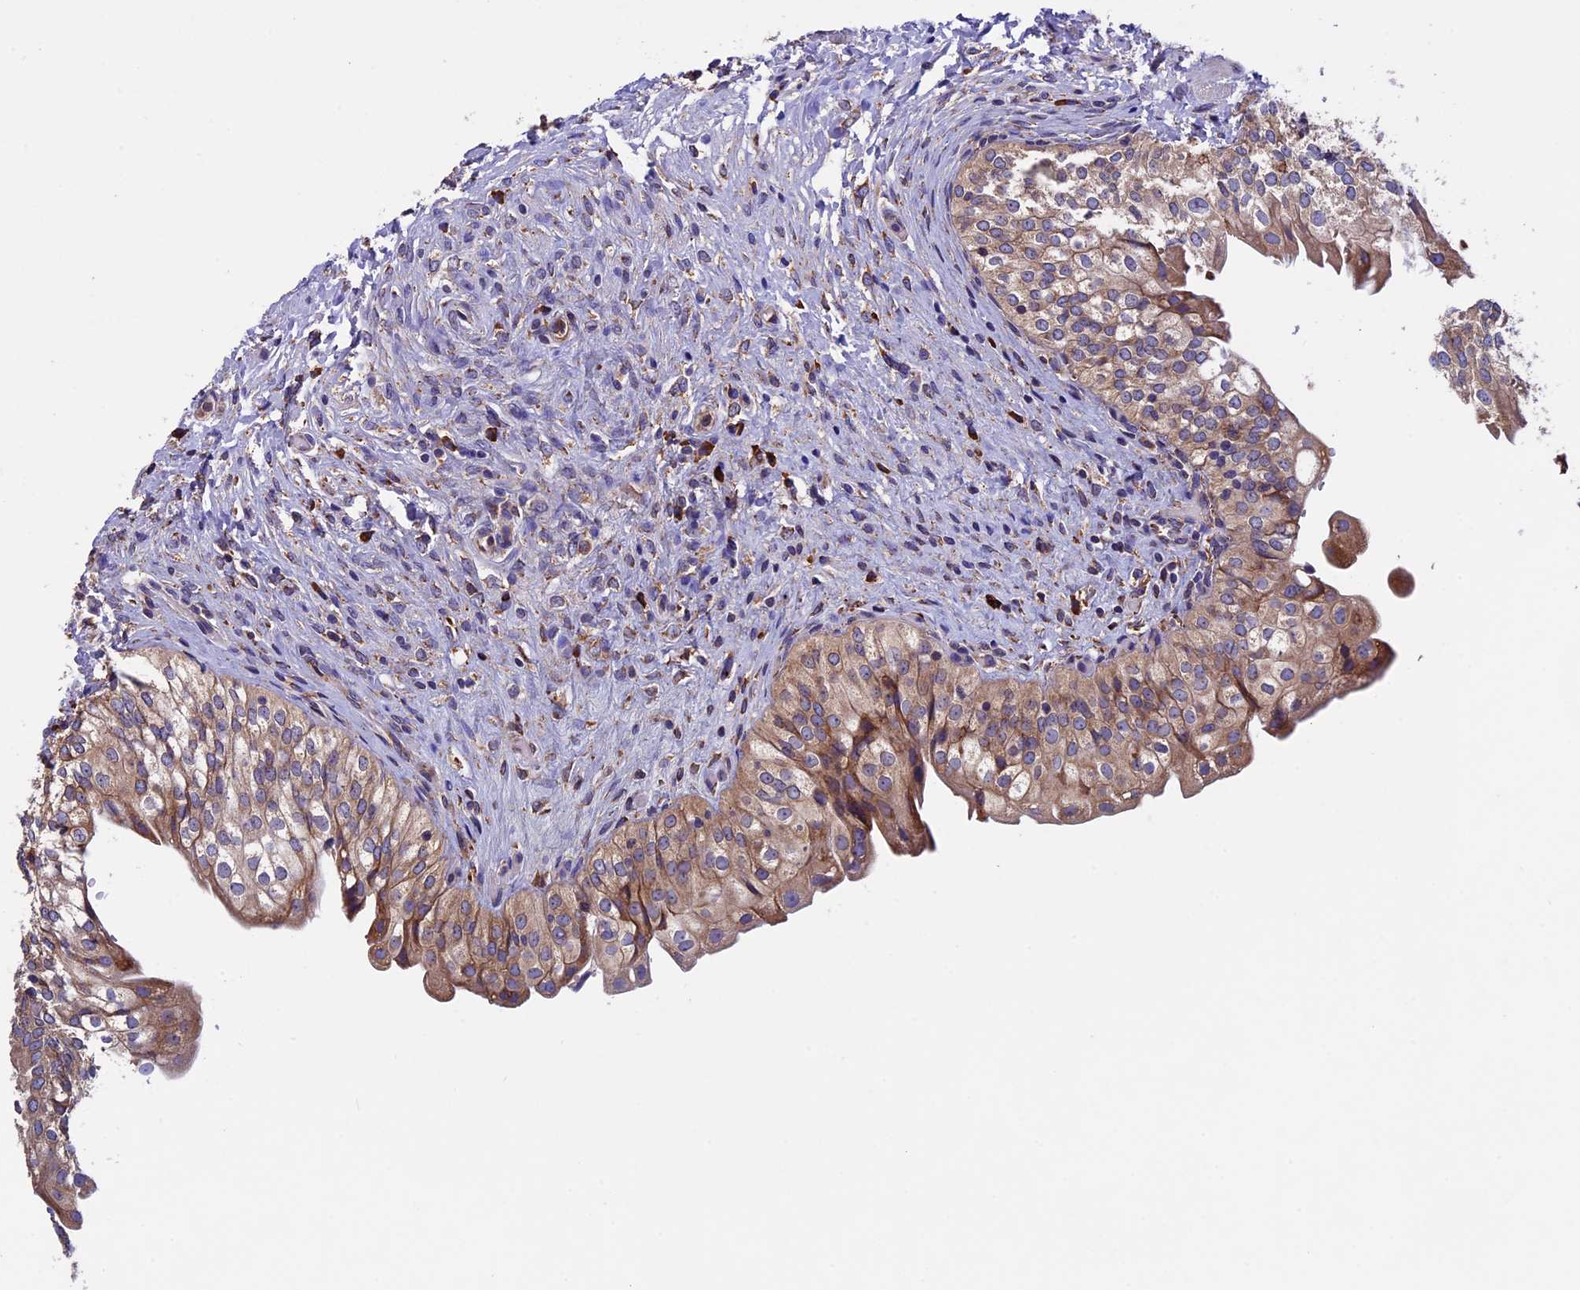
{"staining": {"intensity": "moderate", "quantity": ">75%", "location": "cytoplasmic/membranous"}, "tissue": "urinary bladder", "cell_type": "Urothelial cells", "image_type": "normal", "snomed": [{"axis": "morphology", "description": "Normal tissue, NOS"}, {"axis": "topography", "description": "Urinary bladder"}], "caption": "IHC (DAB) staining of unremarkable human urinary bladder exhibits moderate cytoplasmic/membranous protein expression in about >75% of urothelial cells. Nuclei are stained in blue.", "gene": "BTBD3", "patient": {"sex": "male", "age": 55}}